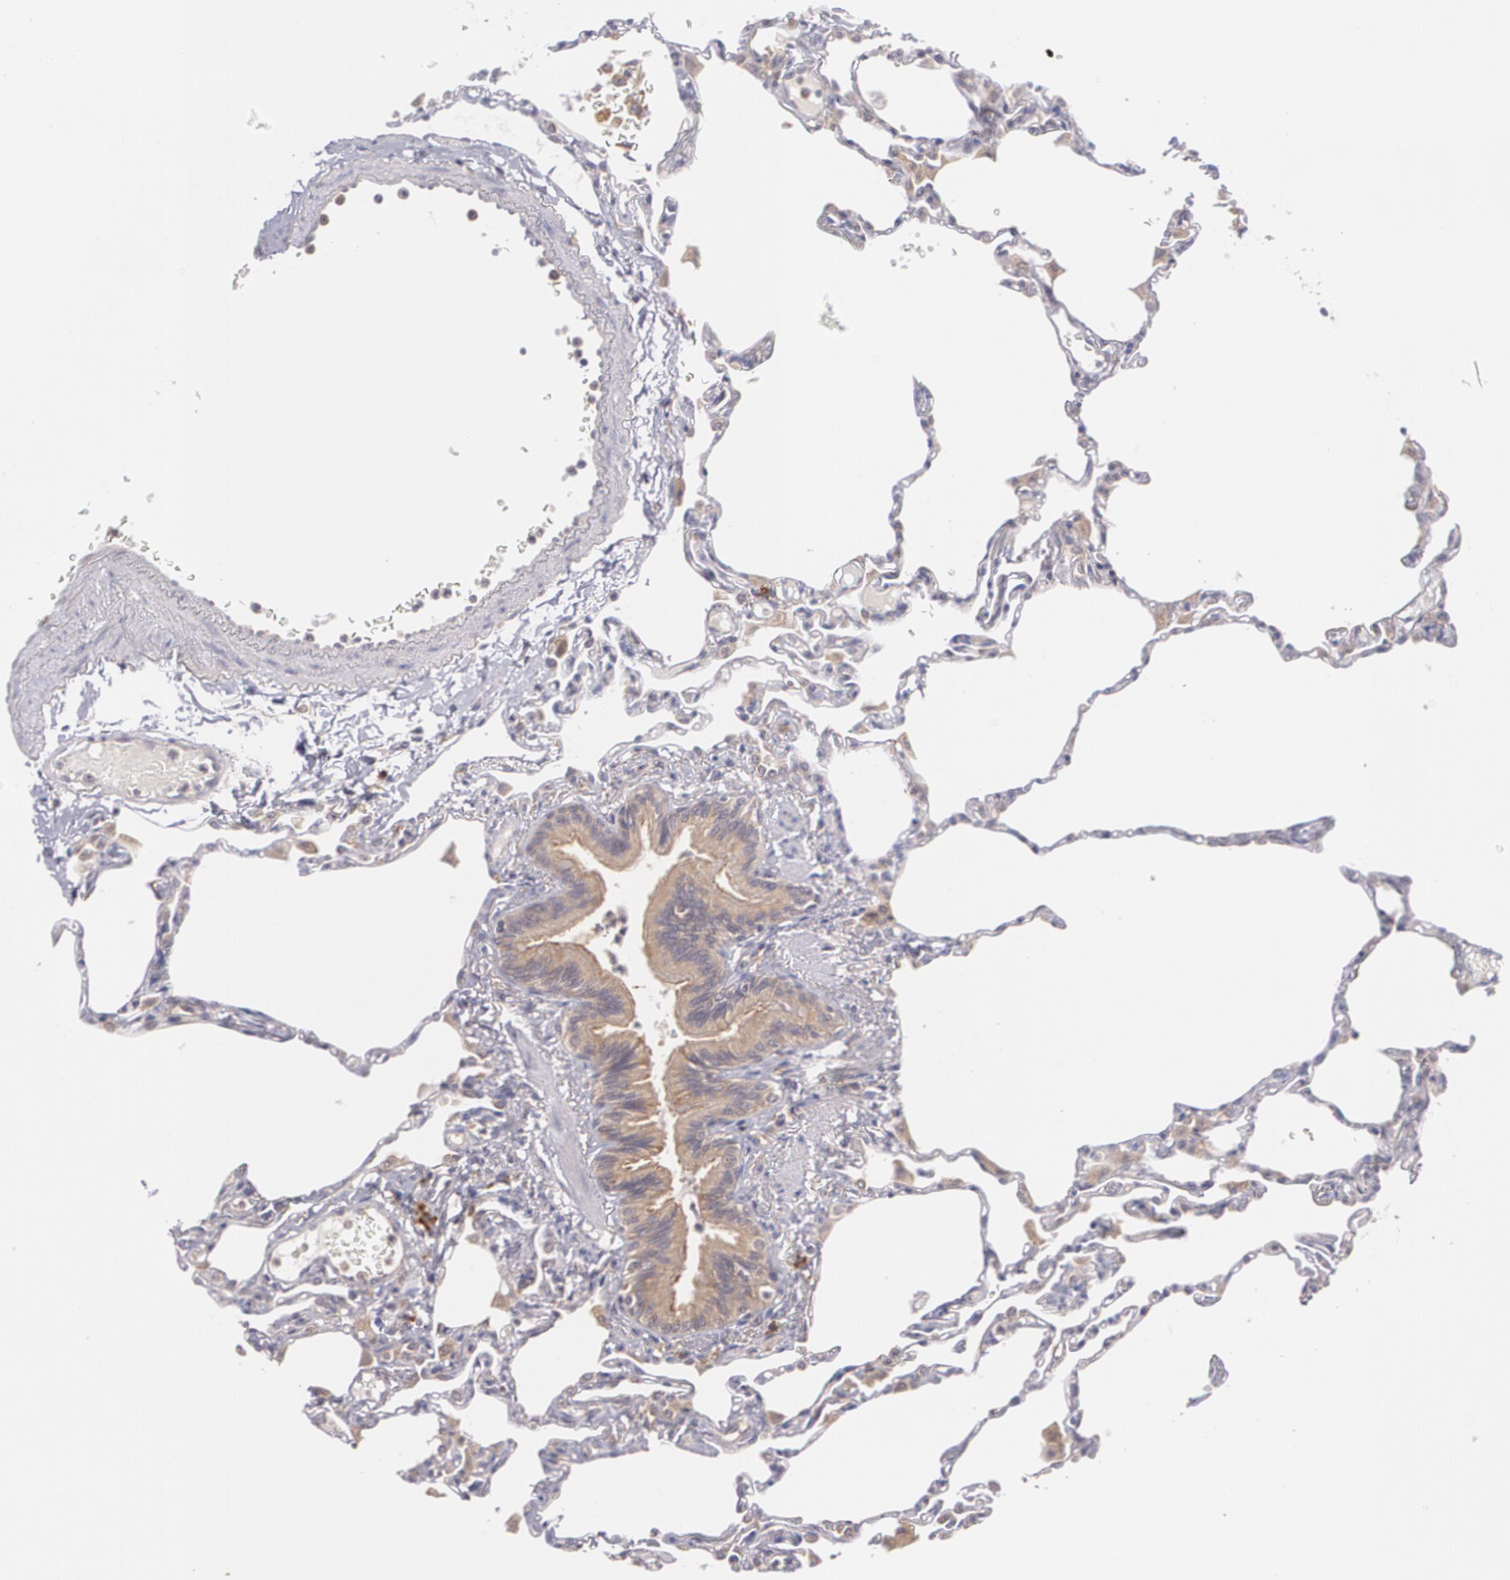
{"staining": {"intensity": "negative", "quantity": "none", "location": "none"}, "tissue": "lung", "cell_type": "Alveolar cells", "image_type": "normal", "snomed": [{"axis": "morphology", "description": "Normal tissue, NOS"}, {"axis": "topography", "description": "Lung"}], "caption": "Immunohistochemical staining of benign human lung demonstrates no significant positivity in alveolar cells. (Immunohistochemistry, brightfield microscopy, high magnification).", "gene": "CCL17", "patient": {"sex": "female", "age": 49}}